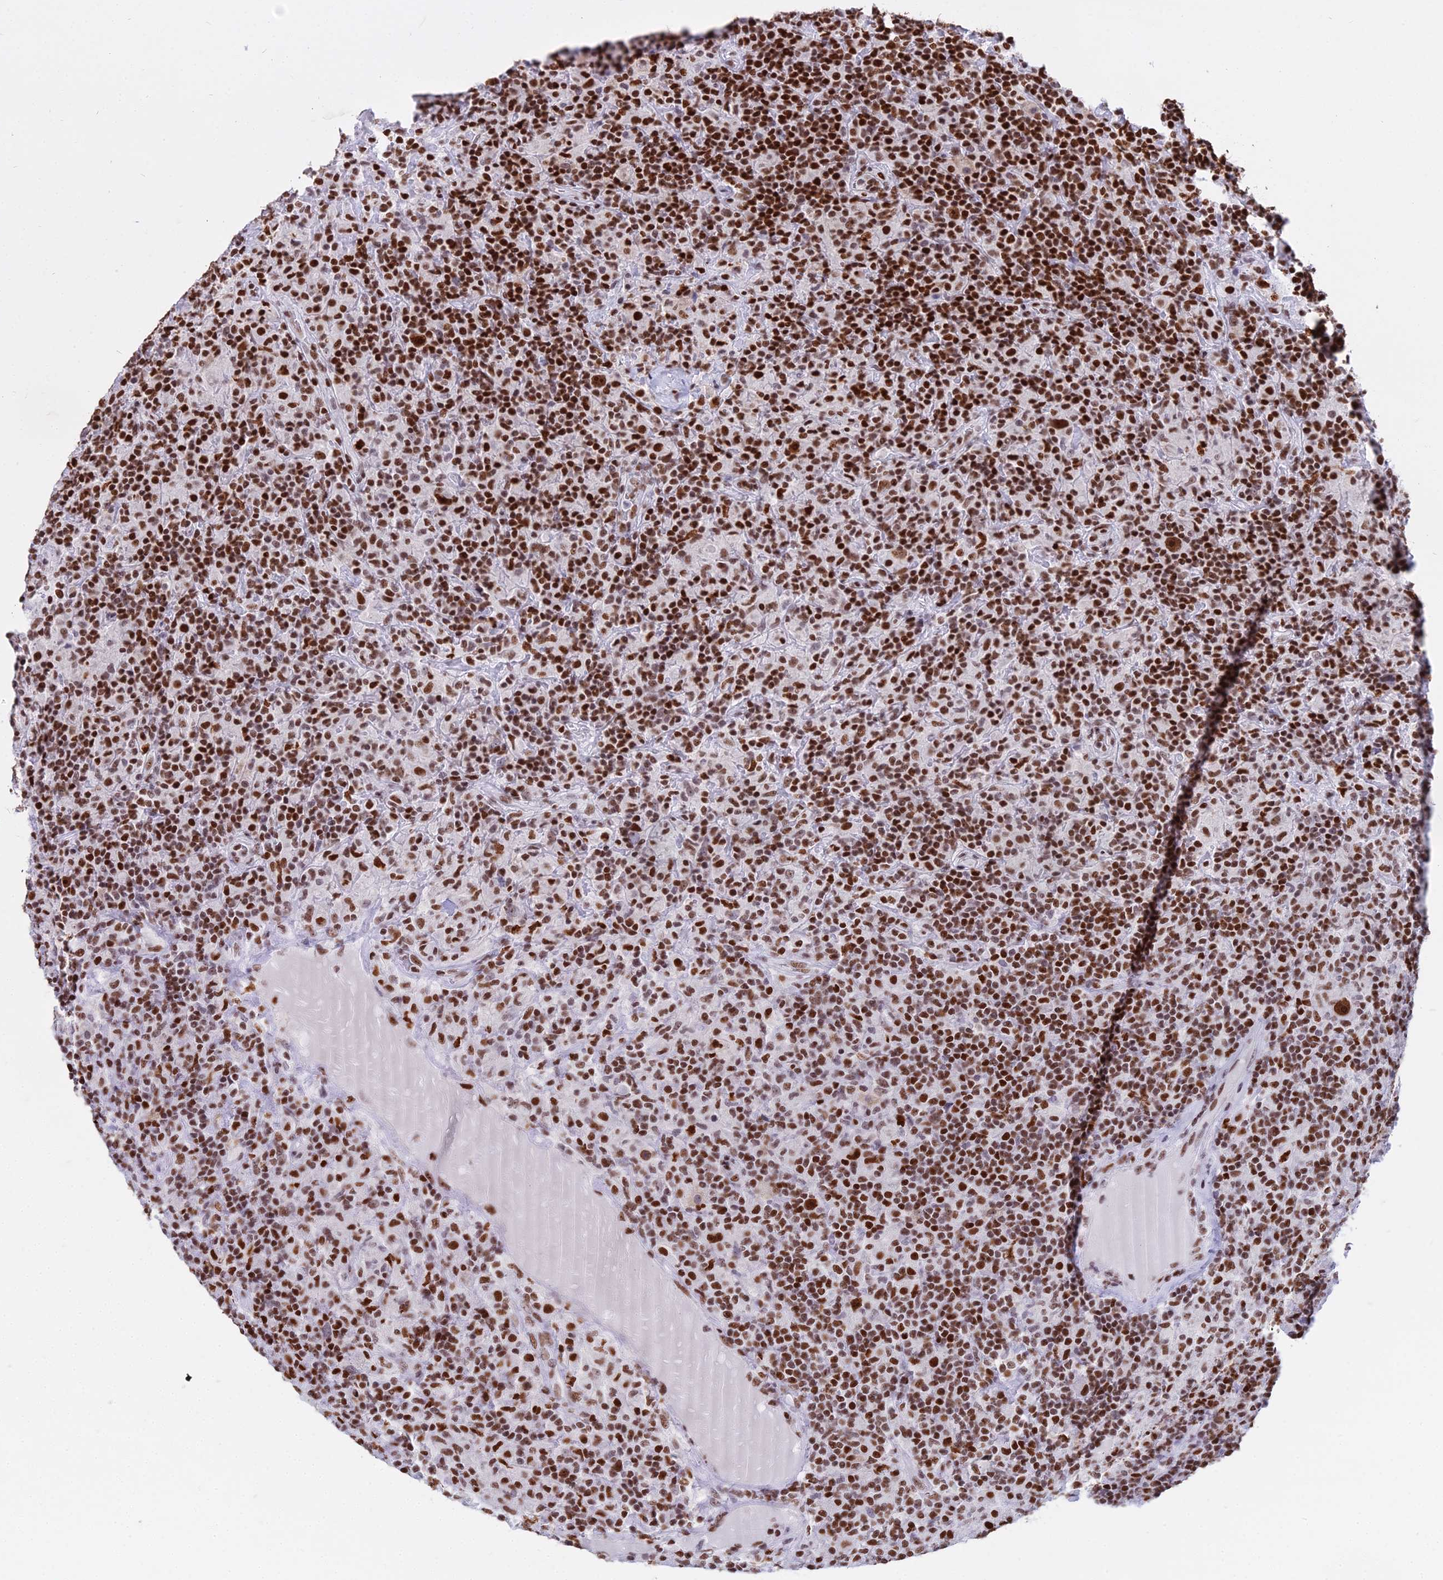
{"staining": {"intensity": "strong", "quantity": ">75%", "location": "nuclear"}, "tissue": "lymphoma", "cell_type": "Tumor cells", "image_type": "cancer", "snomed": [{"axis": "morphology", "description": "Hodgkin's disease, NOS"}, {"axis": "topography", "description": "Lymph node"}], "caption": "Immunohistochemistry (DAB) staining of Hodgkin's disease shows strong nuclear protein expression in about >75% of tumor cells.", "gene": "PARP1", "patient": {"sex": "male", "age": 70}}